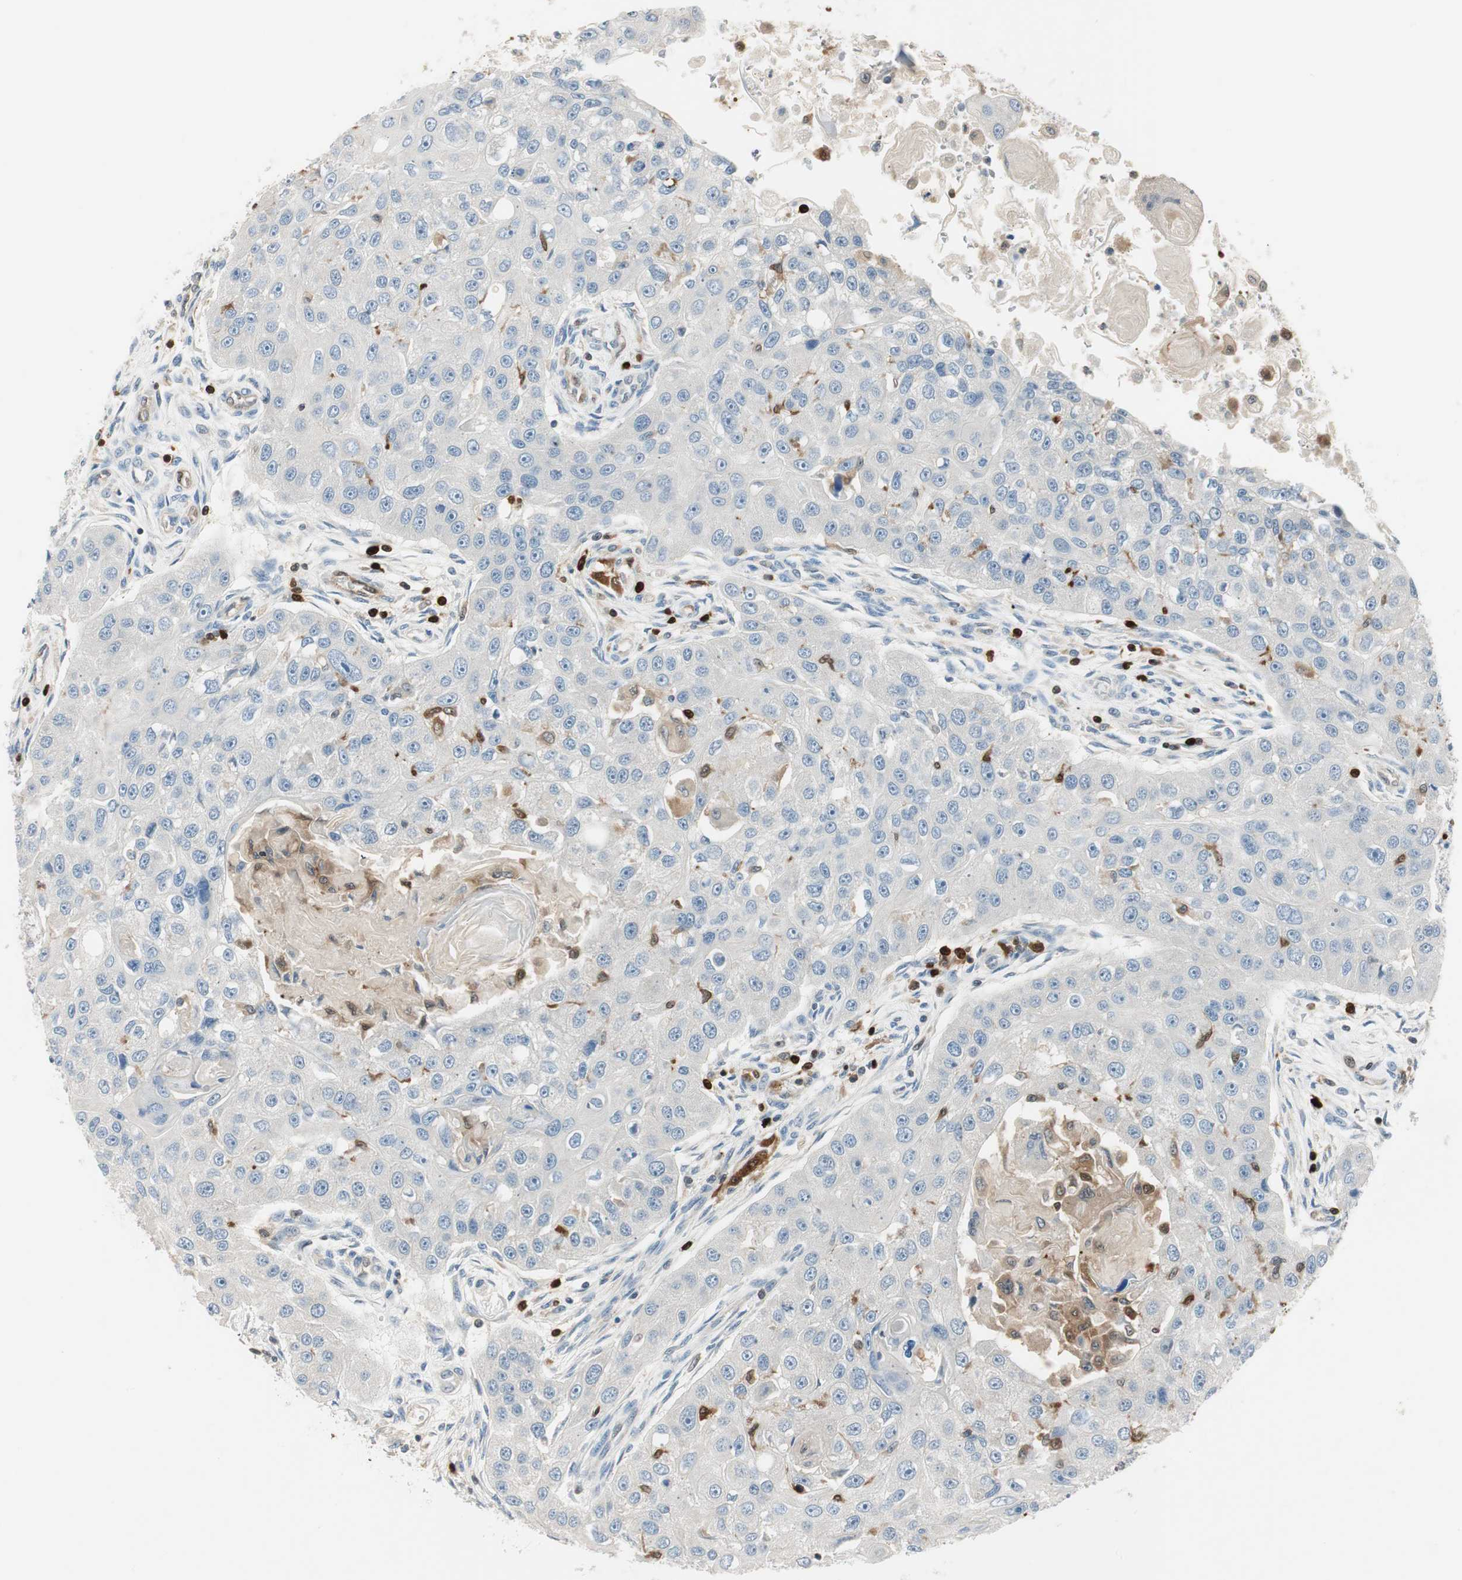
{"staining": {"intensity": "negative", "quantity": "none", "location": "none"}, "tissue": "head and neck cancer", "cell_type": "Tumor cells", "image_type": "cancer", "snomed": [{"axis": "morphology", "description": "Normal tissue, NOS"}, {"axis": "morphology", "description": "Squamous cell carcinoma, NOS"}, {"axis": "topography", "description": "Skeletal muscle"}, {"axis": "topography", "description": "Head-Neck"}], "caption": "Head and neck cancer (squamous cell carcinoma) stained for a protein using immunohistochemistry (IHC) shows no staining tumor cells.", "gene": "COTL1", "patient": {"sex": "male", "age": 51}}